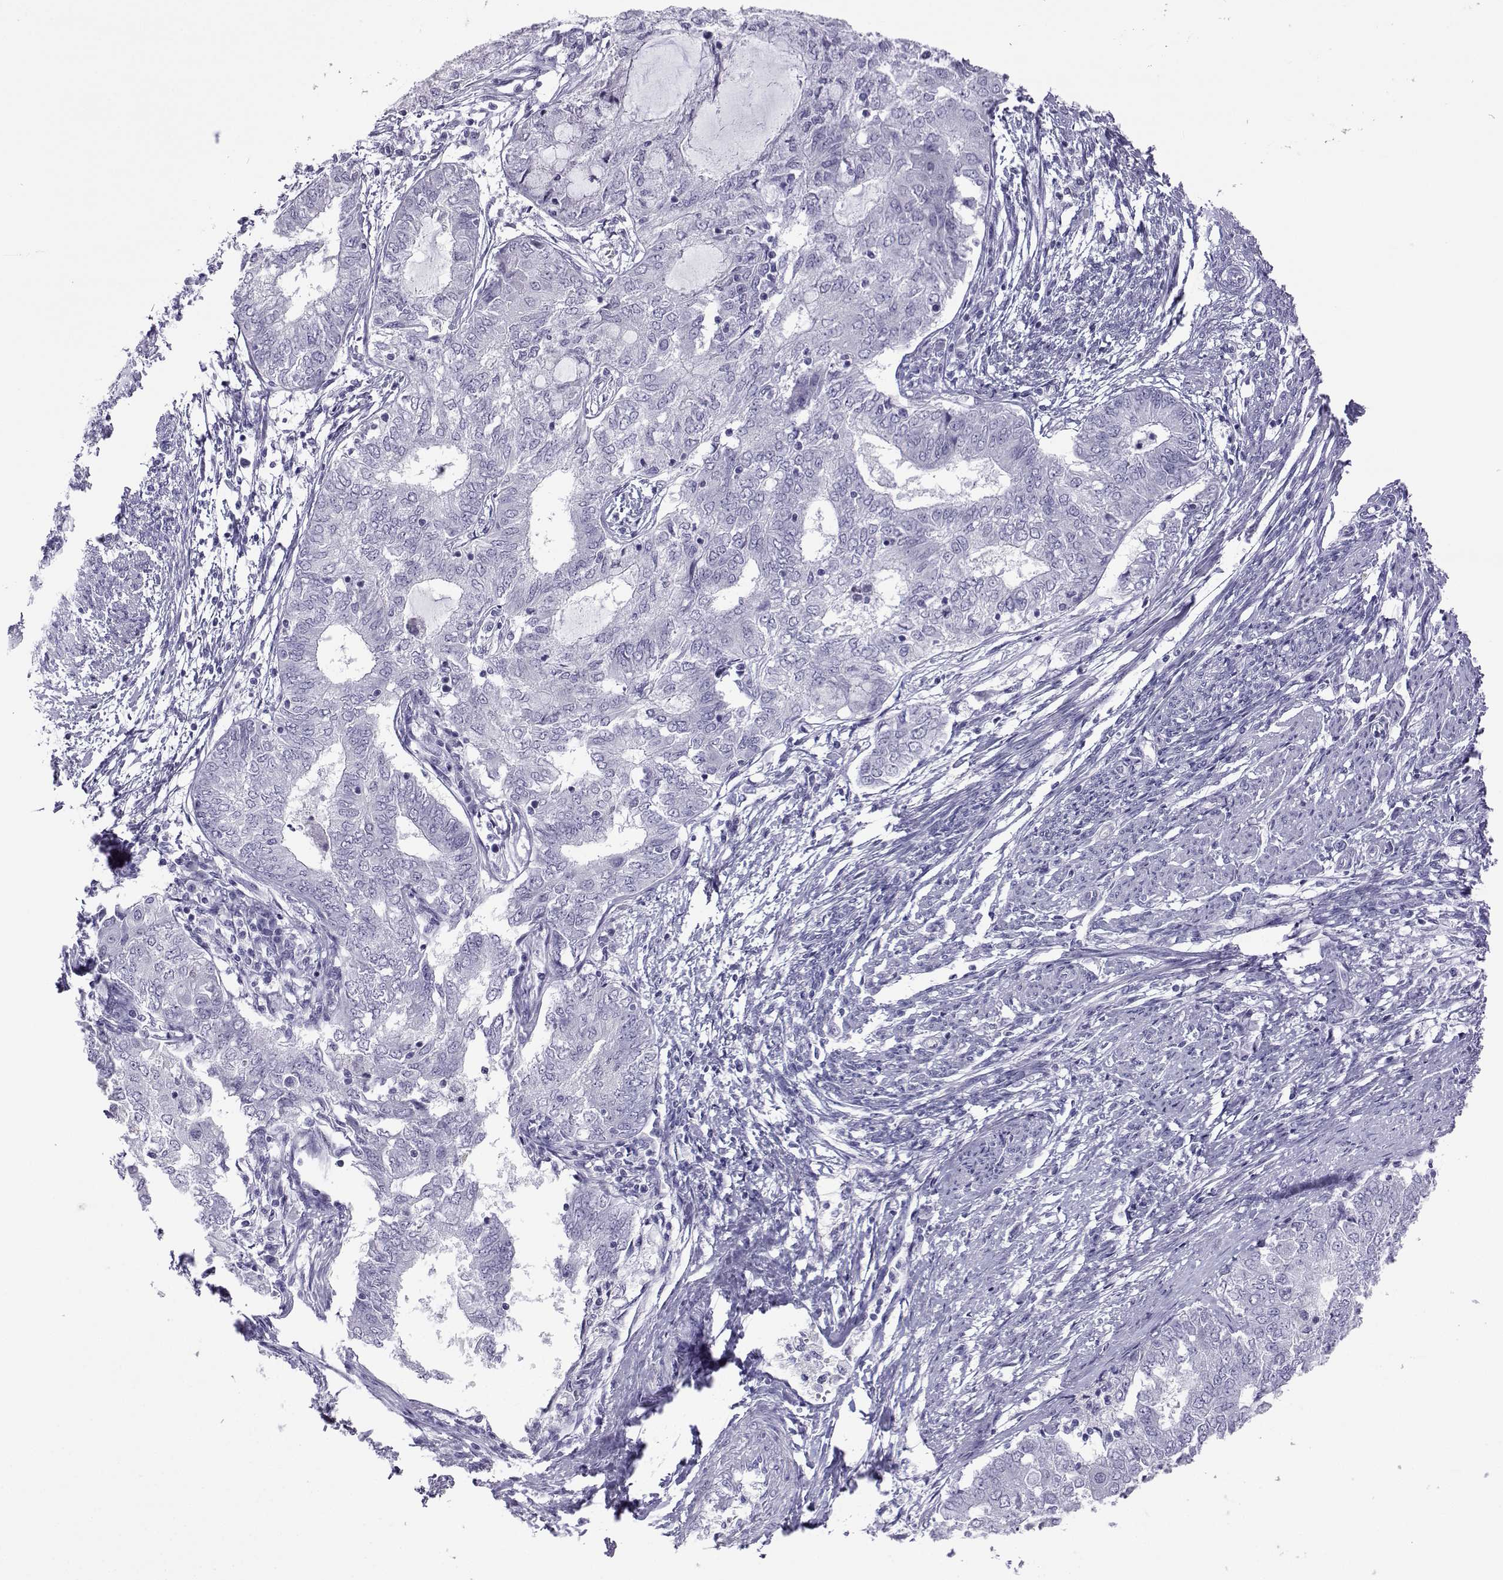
{"staining": {"intensity": "negative", "quantity": "none", "location": "none"}, "tissue": "endometrial cancer", "cell_type": "Tumor cells", "image_type": "cancer", "snomed": [{"axis": "morphology", "description": "Adenocarcinoma, NOS"}, {"axis": "topography", "description": "Endometrium"}], "caption": "An IHC micrograph of endometrial adenocarcinoma is shown. There is no staining in tumor cells of endometrial adenocarcinoma.", "gene": "ACTL7A", "patient": {"sex": "female", "age": 62}}